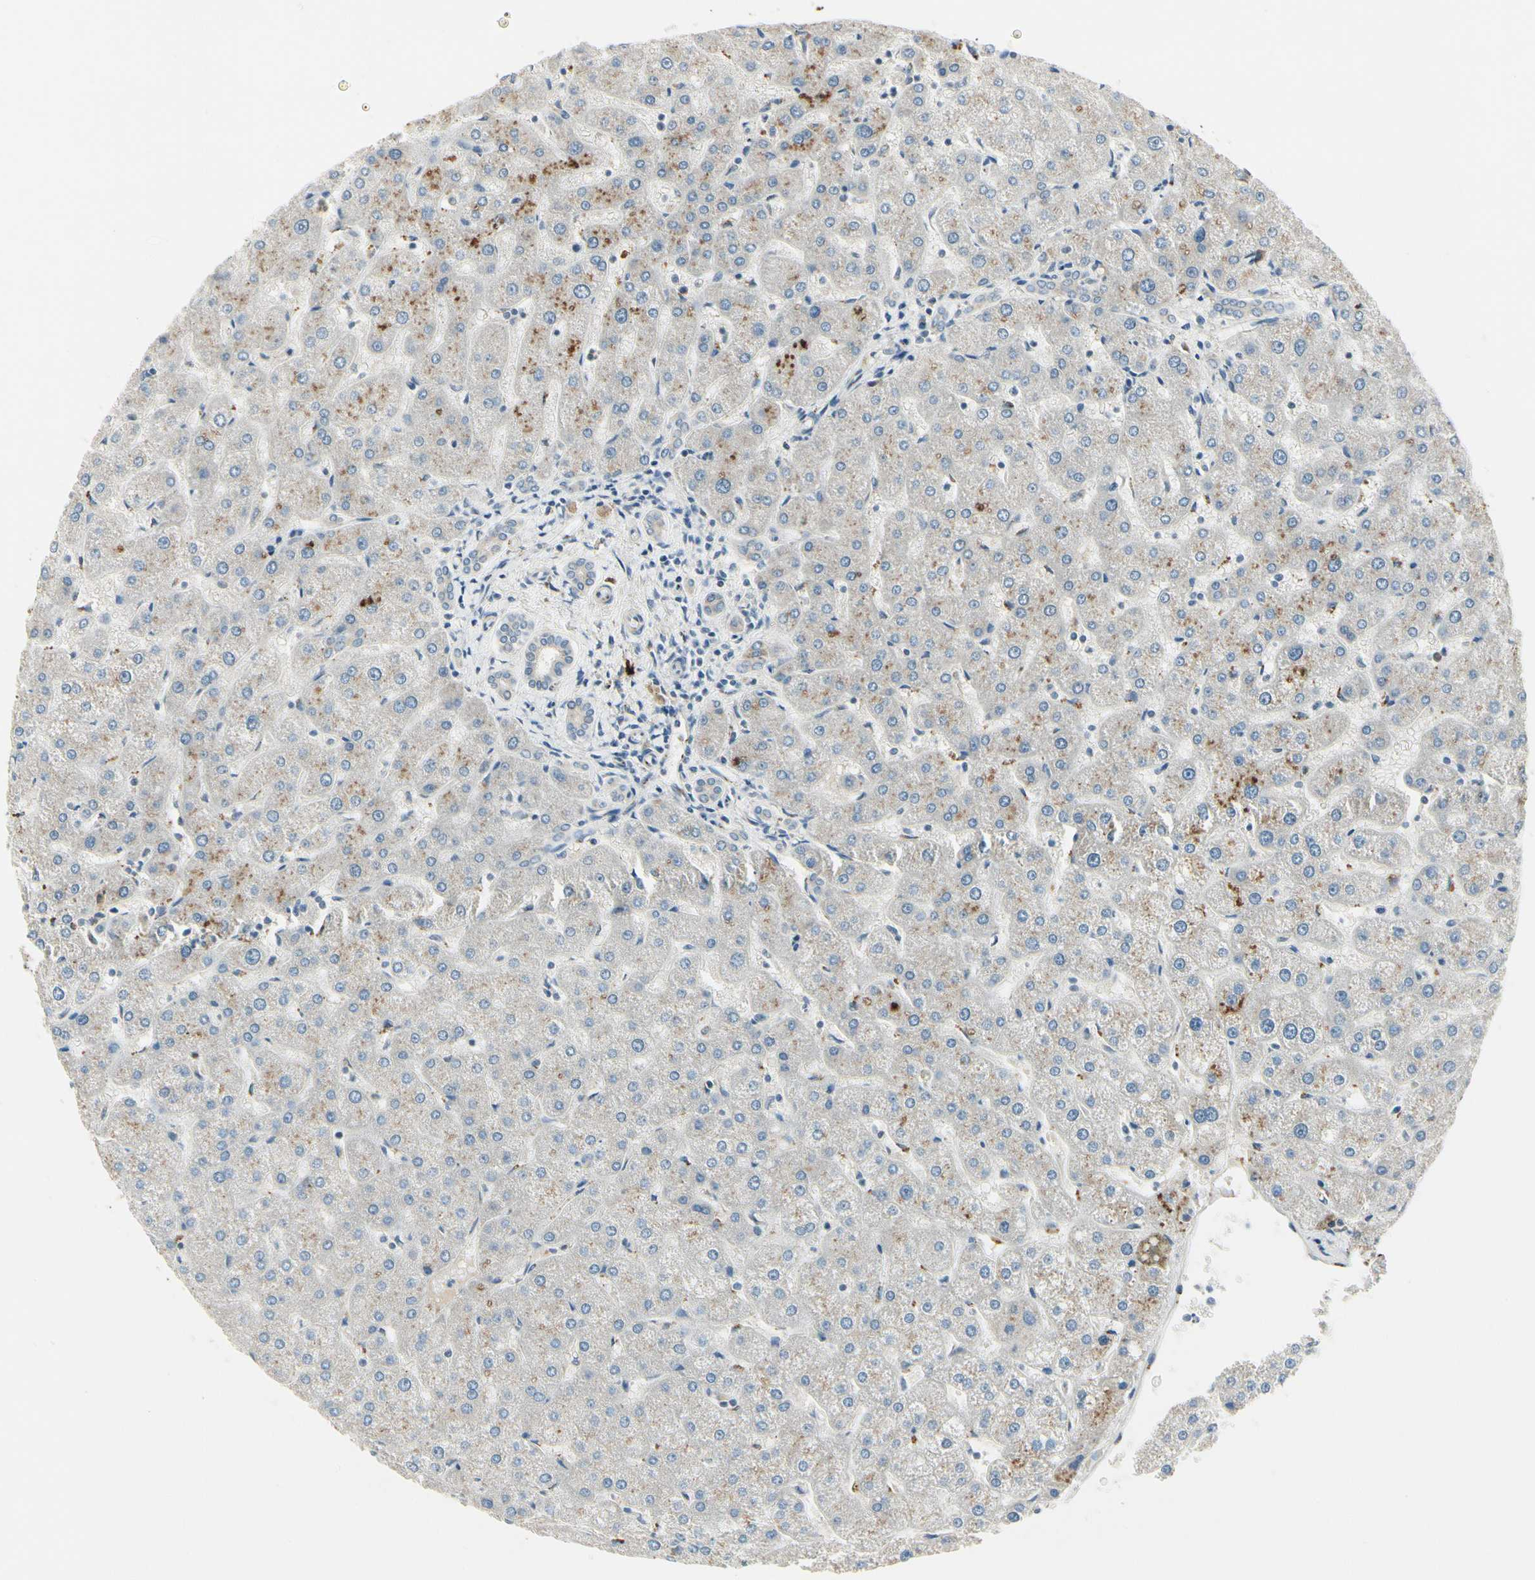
{"staining": {"intensity": "negative", "quantity": "none", "location": "none"}, "tissue": "liver", "cell_type": "Cholangiocytes", "image_type": "normal", "snomed": [{"axis": "morphology", "description": "Normal tissue, NOS"}, {"axis": "topography", "description": "Liver"}], "caption": "DAB immunohistochemical staining of unremarkable liver displays no significant expression in cholangiocytes. (DAB IHC visualized using brightfield microscopy, high magnification).", "gene": "MANSC1", "patient": {"sex": "male", "age": 67}}